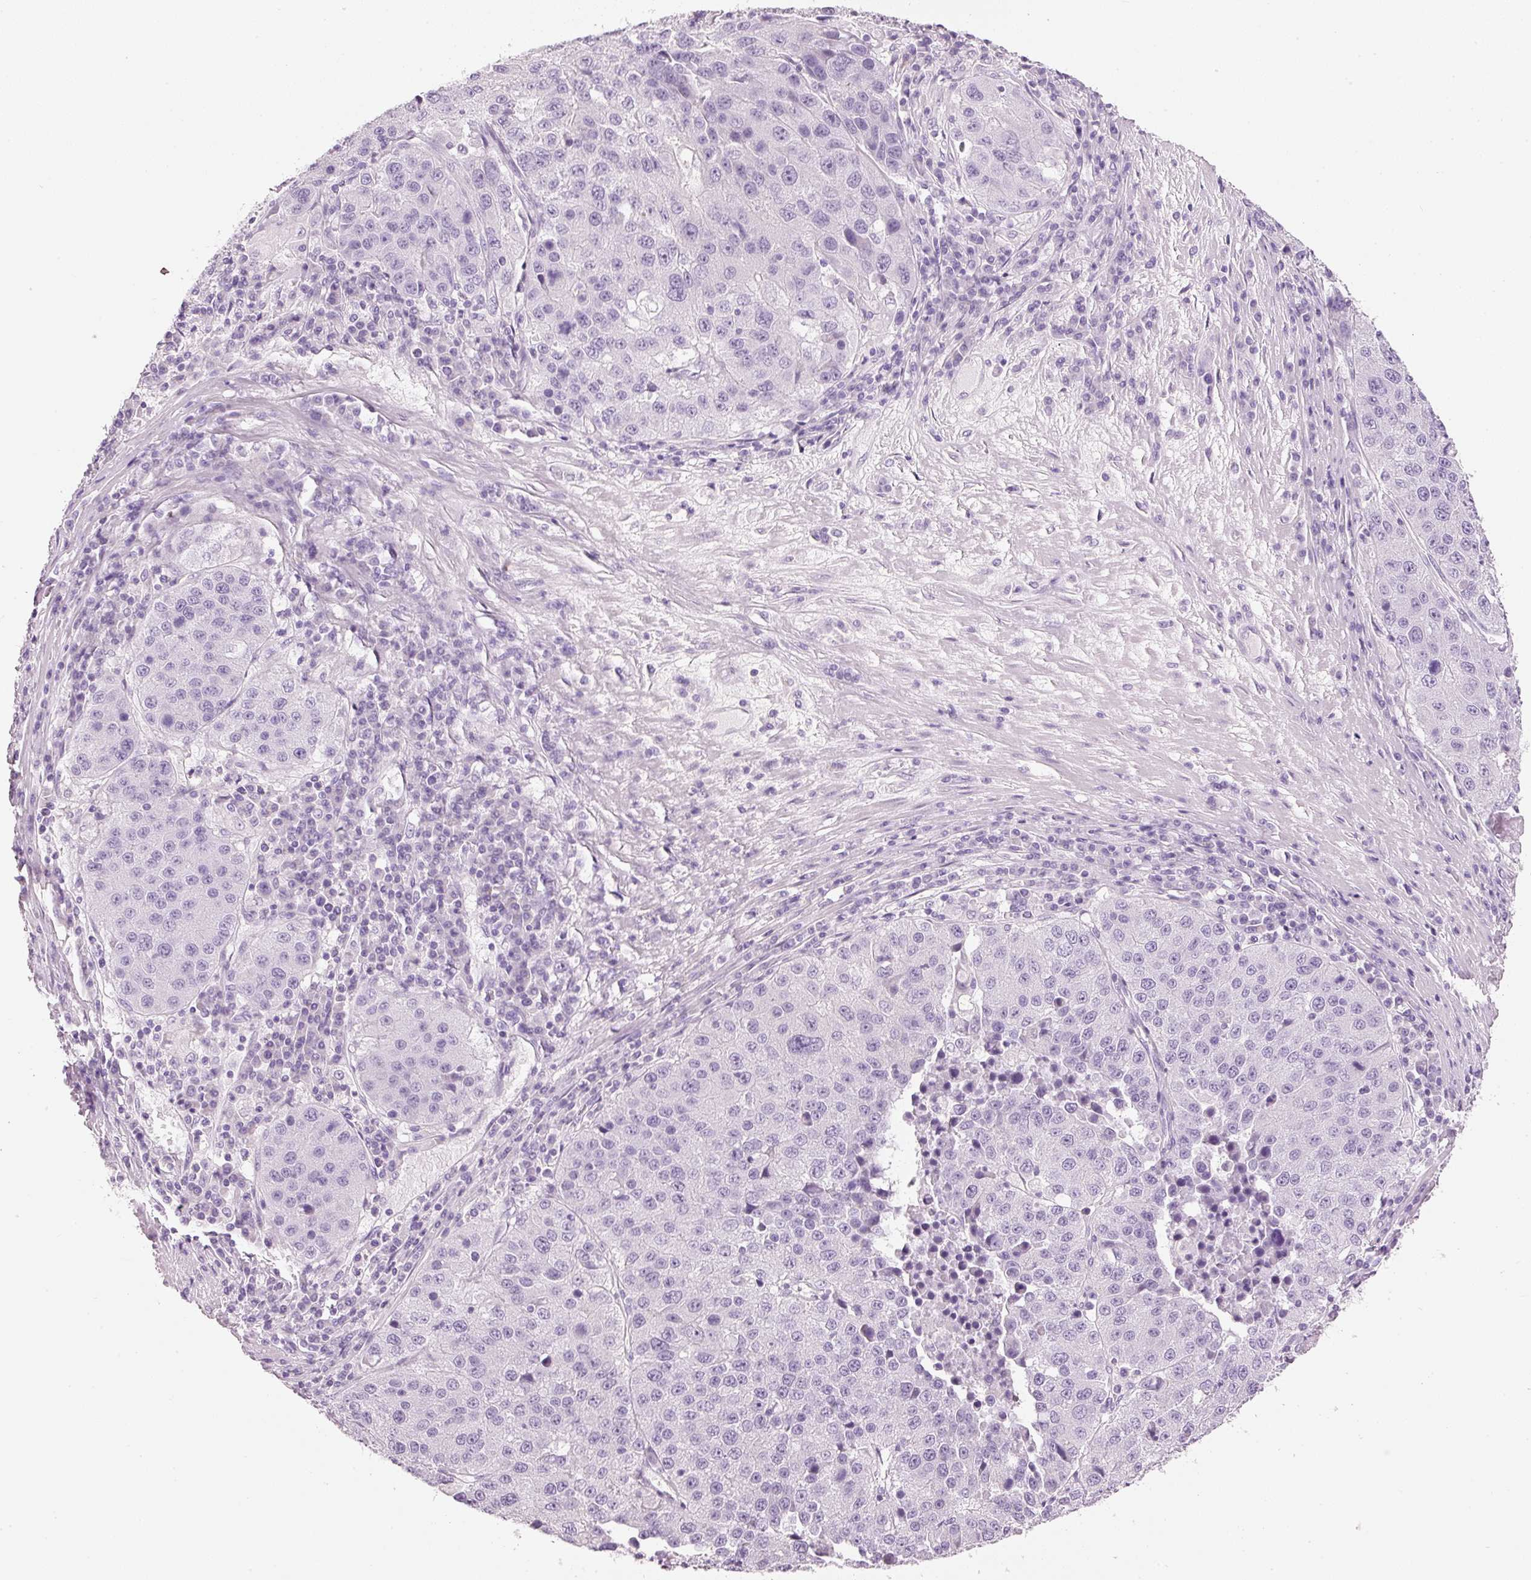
{"staining": {"intensity": "negative", "quantity": "none", "location": "none"}, "tissue": "stomach cancer", "cell_type": "Tumor cells", "image_type": "cancer", "snomed": [{"axis": "morphology", "description": "Adenocarcinoma, NOS"}, {"axis": "topography", "description": "Stomach"}], "caption": "The IHC micrograph has no significant expression in tumor cells of stomach adenocarcinoma tissue.", "gene": "PDXDC1", "patient": {"sex": "male", "age": 71}}